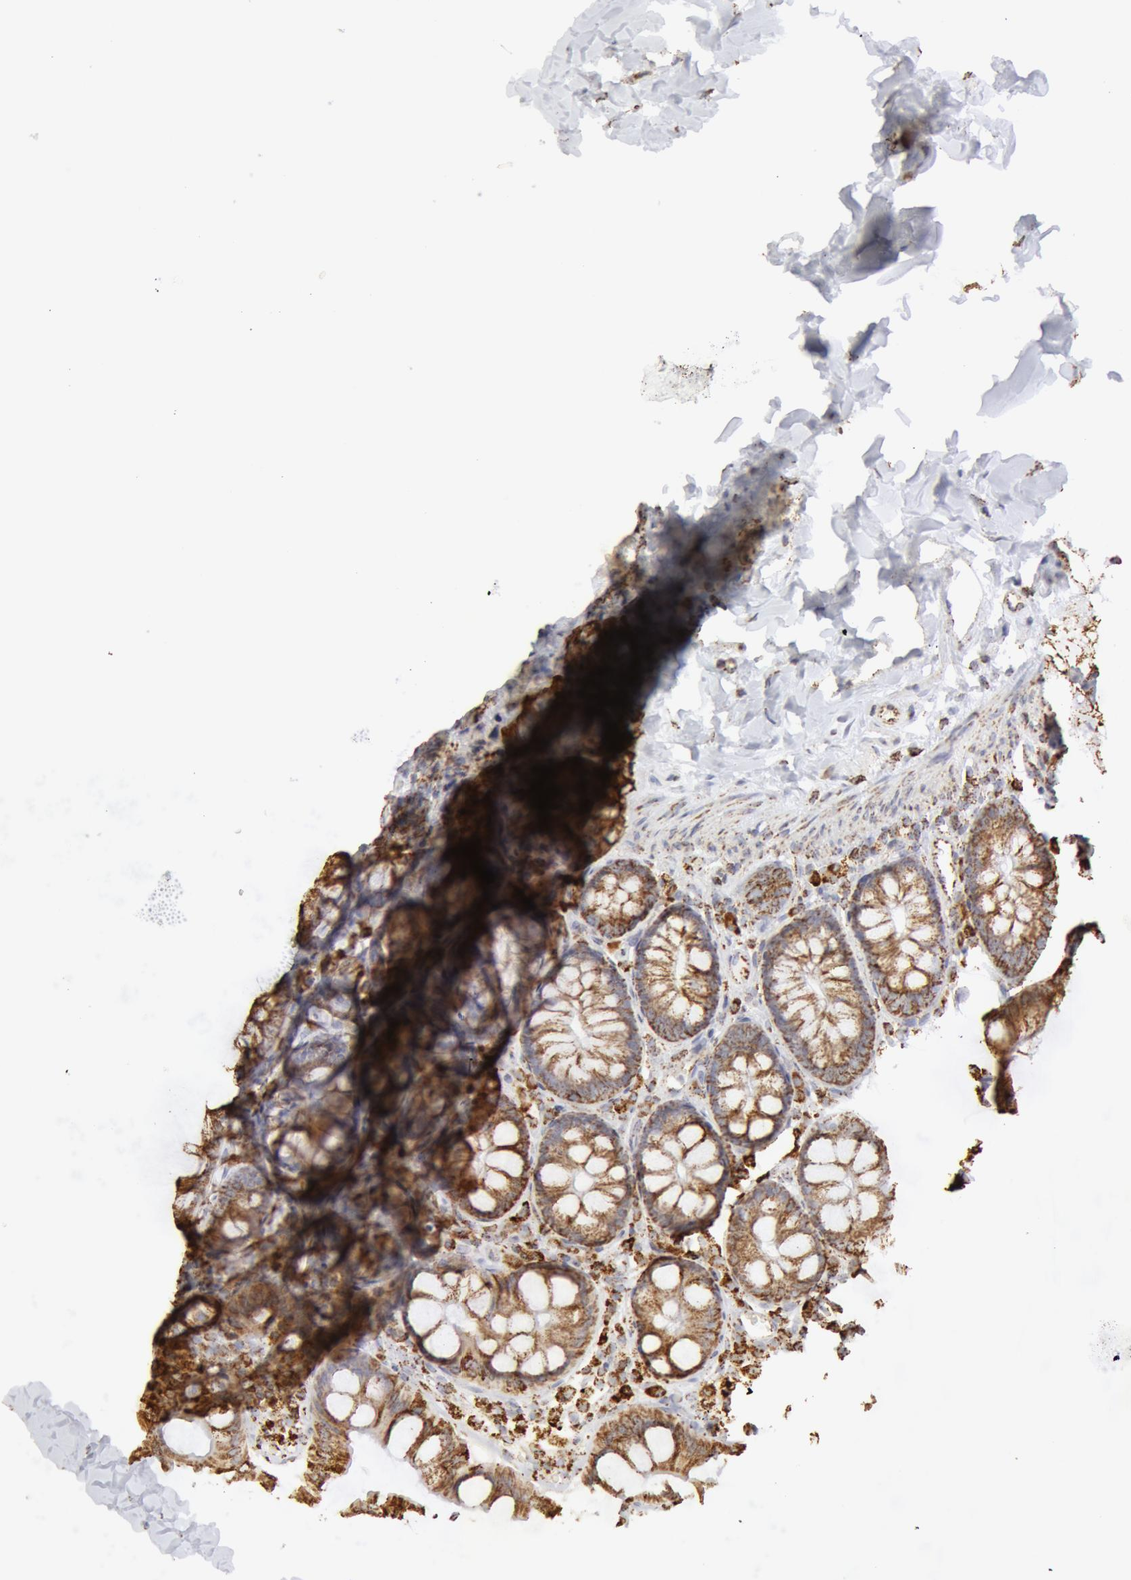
{"staining": {"intensity": "moderate", "quantity": ">75%", "location": "cytoplasmic/membranous"}, "tissue": "colon", "cell_type": "Glandular cells", "image_type": "normal", "snomed": [{"axis": "morphology", "description": "Normal tissue, NOS"}, {"axis": "topography", "description": "Colon"}], "caption": "Immunohistochemical staining of normal human colon exhibits moderate cytoplasmic/membranous protein positivity in about >75% of glandular cells. (DAB IHC with brightfield microscopy, high magnification).", "gene": "ATP5F1B", "patient": {"sex": "female", "age": 61}}